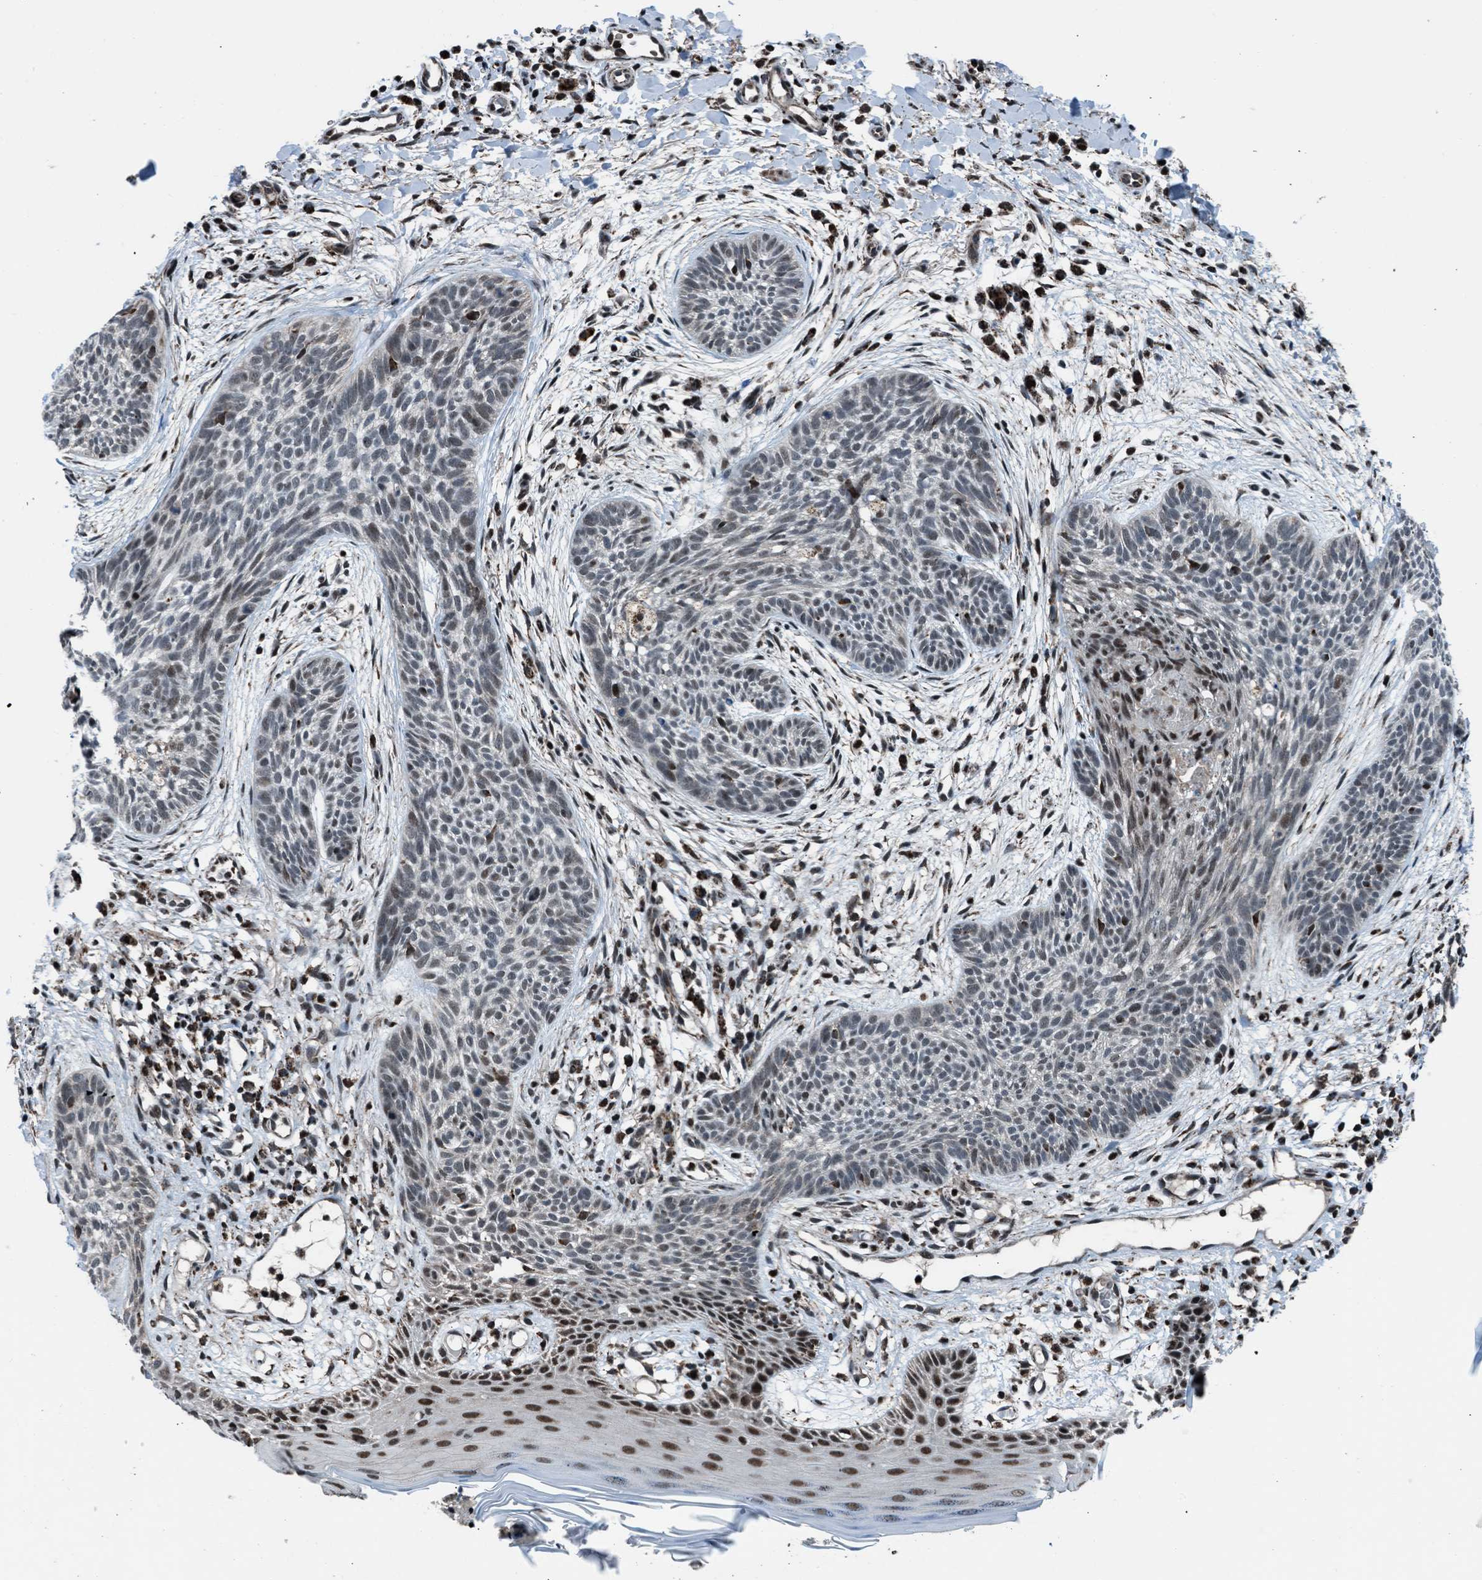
{"staining": {"intensity": "weak", "quantity": "25%-75%", "location": "nuclear"}, "tissue": "skin cancer", "cell_type": "Tumor cells", "image_type": "cancer", "snomed": [{"axis": "morphology", "description": "Basal cell carcinoma"}, {"axis": "topography", "description": "Skin"}], "caption": "A brown stain labels weak nuclear staining of a protein in skin cancer tumor cells.", "gene": "MORC3", "patient": {"sex": "female", "age": 59}}